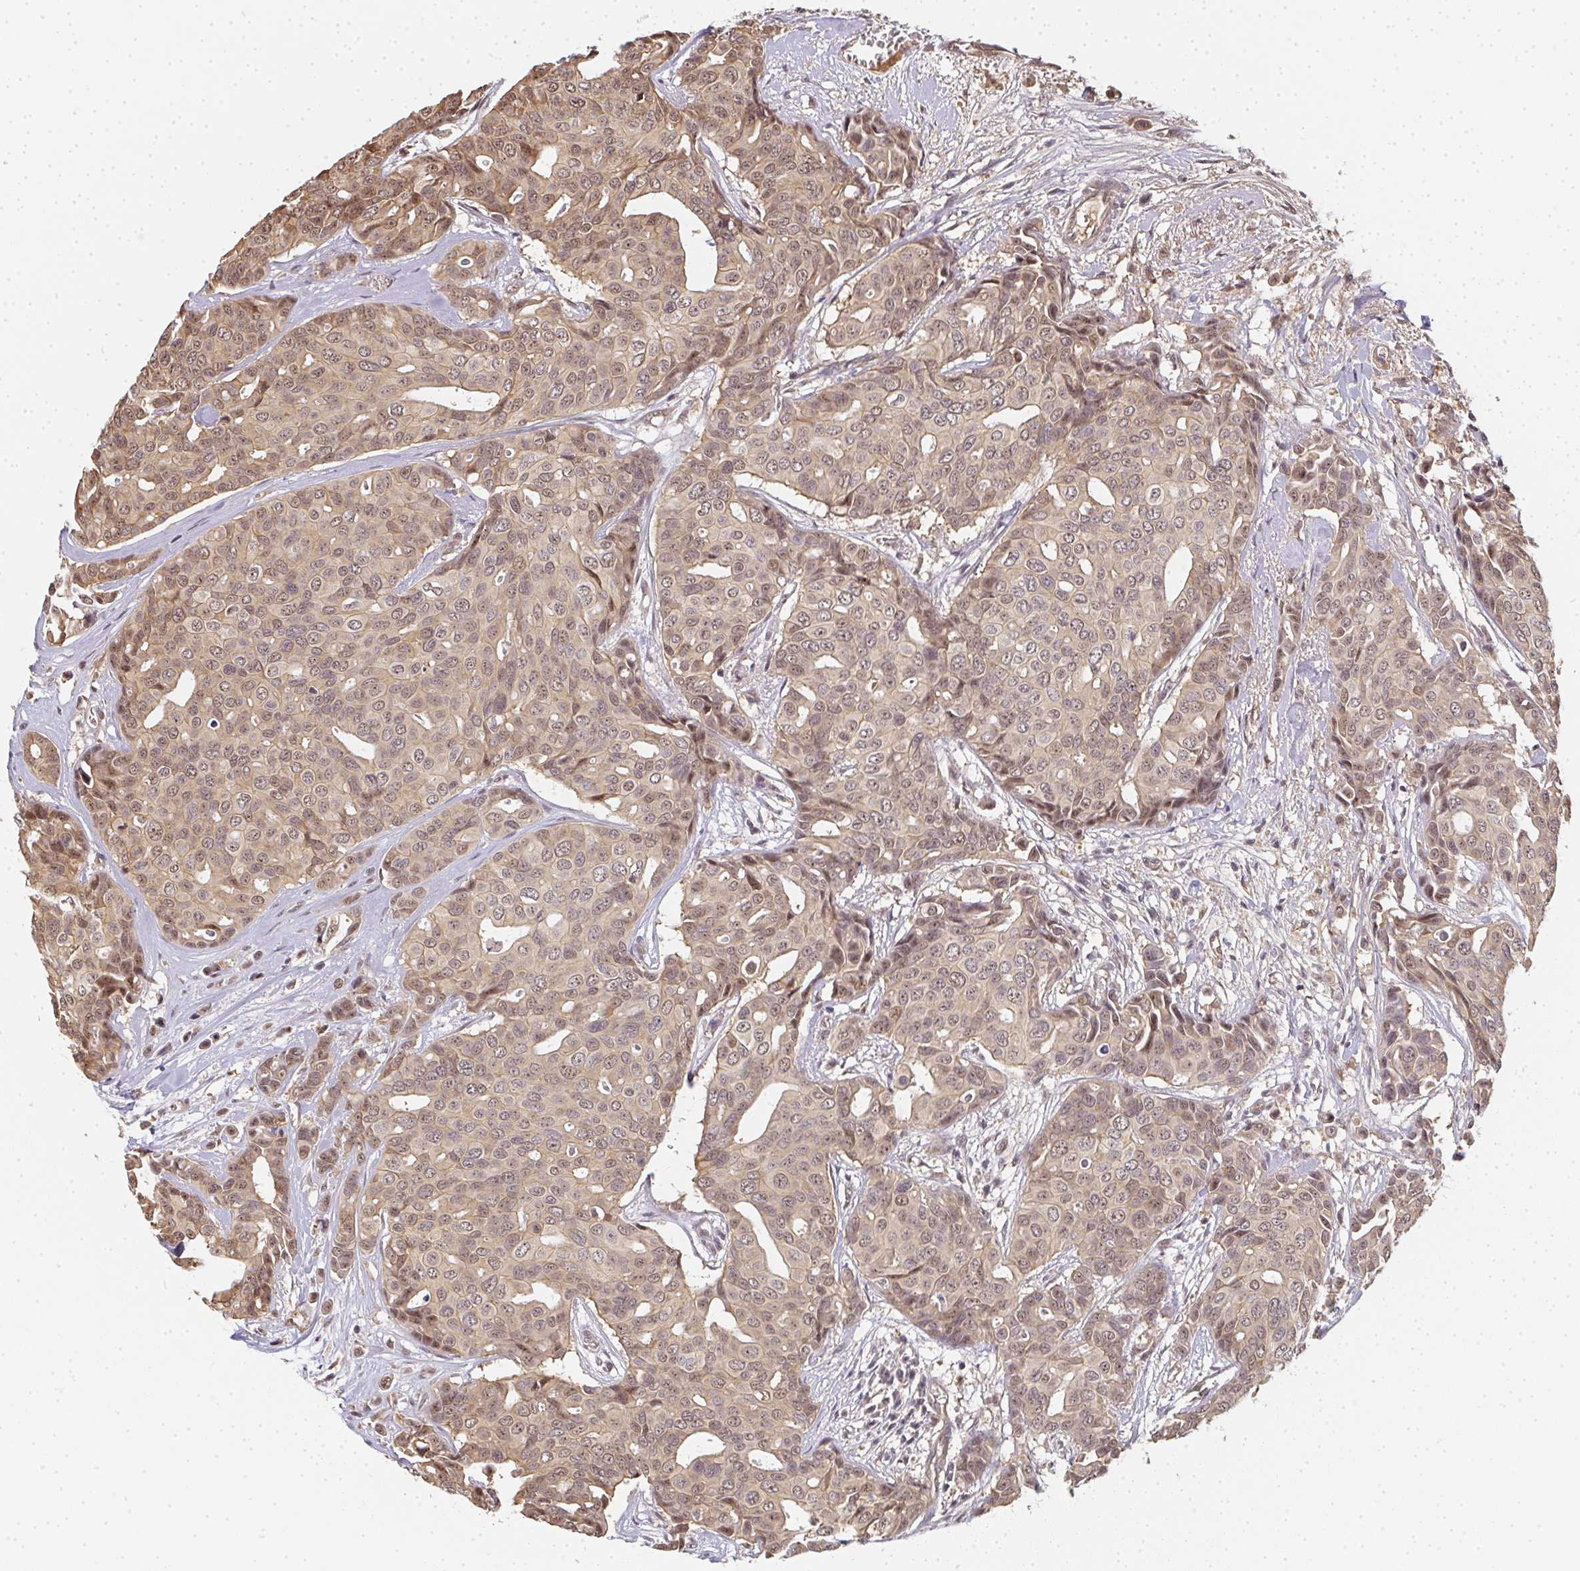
{"staining": {"intensity": "moderate", "quantity": ">75%", "location": "cytoplasmic/membranous,nuclear"}, "tissue": "breast cancer", "cell_type": "Tumor cells", "image_type": "cancer", "snomed": [{"axis": "morphology", "description": "Duct carcinoma"}, {"axis": "topography", "description": "Breast"}], "caption": "Tumor cells demonstrate medium levels of moderate cytoplasmic/membranous and nuclear expression in approximately >75% of cells in human invasive ductal carcinoma (breast).", "gene": "SLC35B3", "patient": {"sex": "female", "age": 54}}